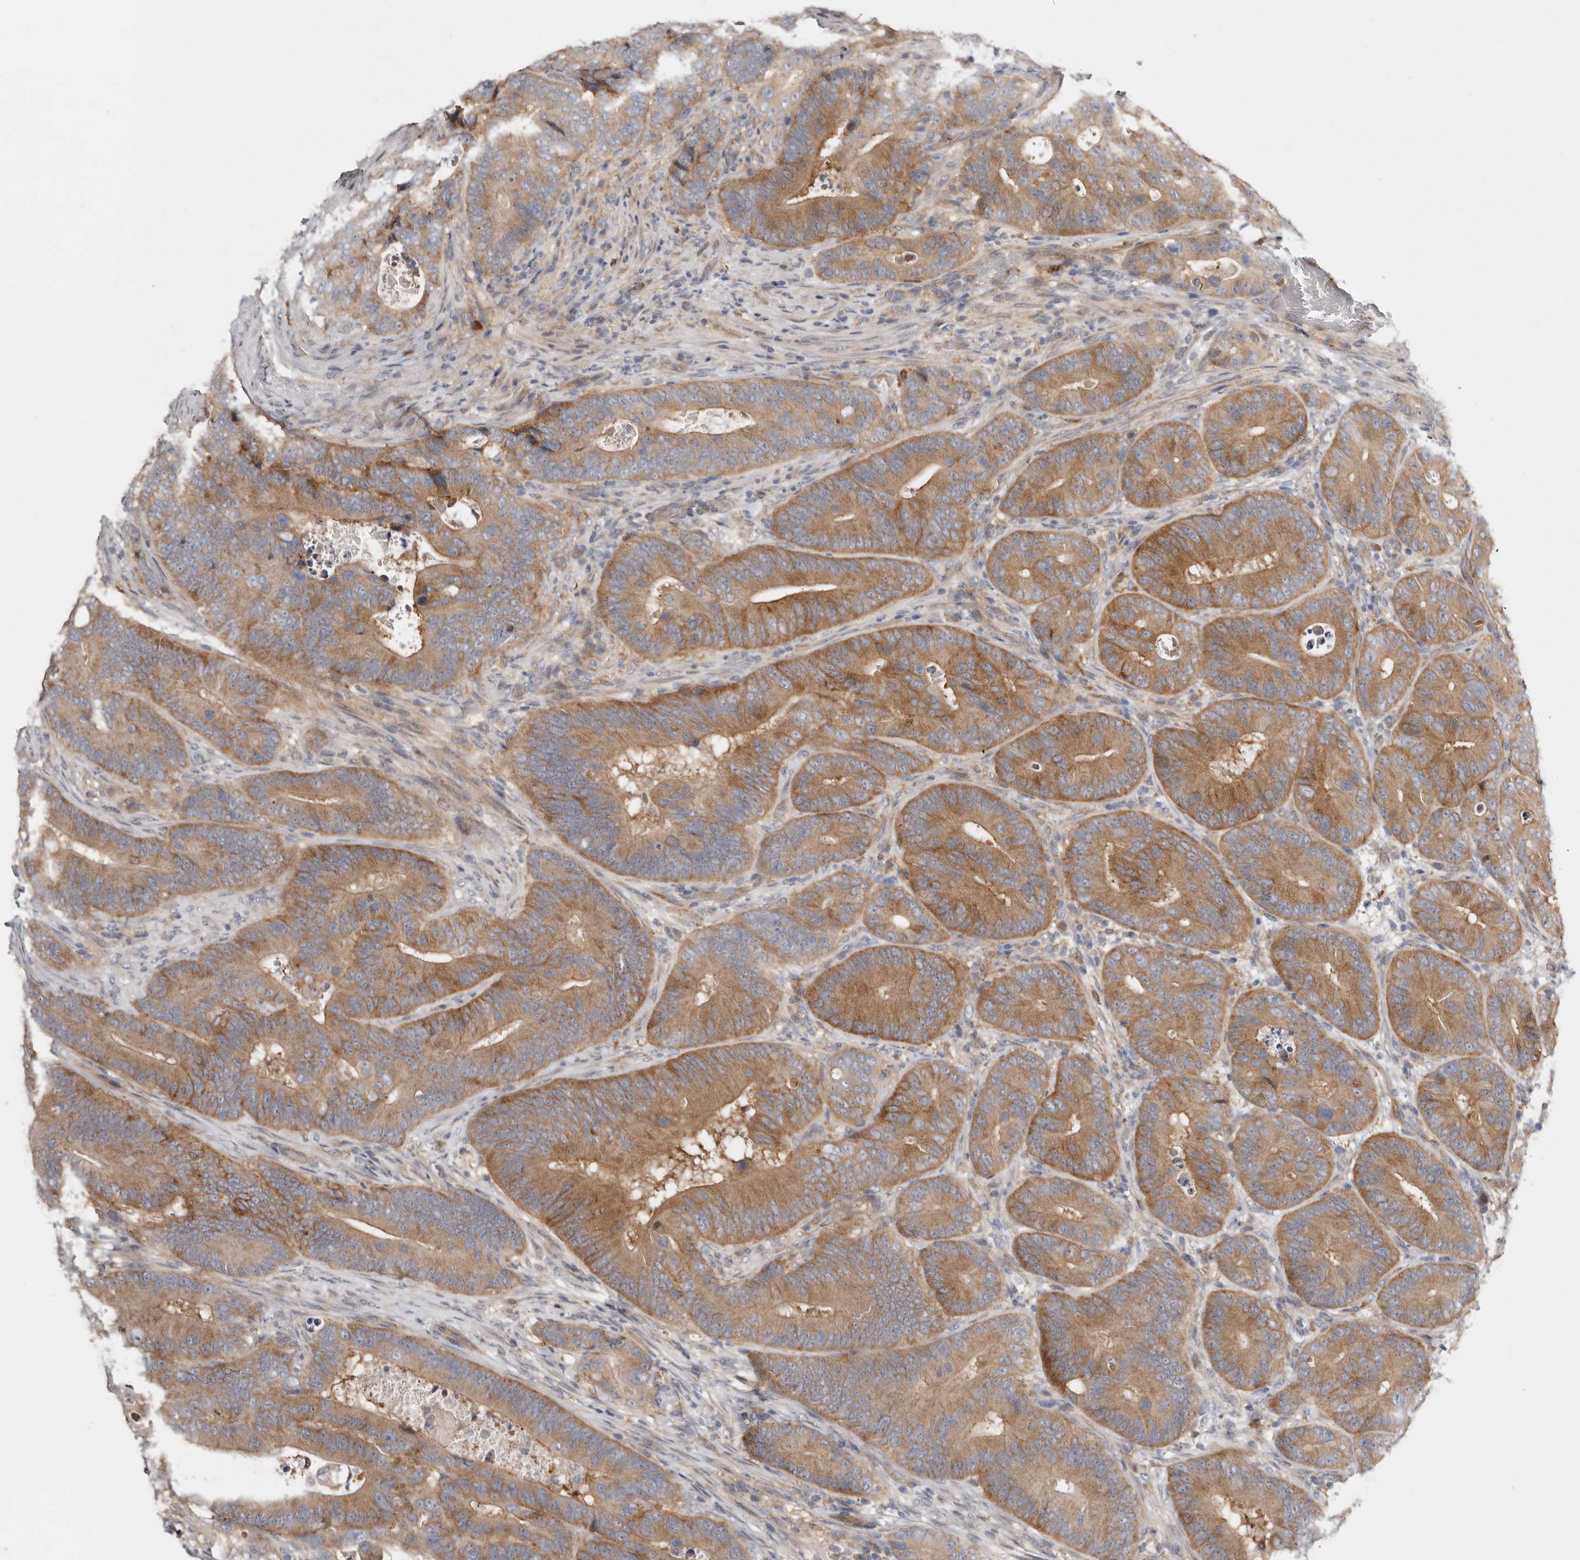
{"staining": {"intensity": "moderate", "quantity": ">75%", "location": "cytoplasmic/membranous"}, "tissue": "colorectal cancer", "cell_type": "Tumor cells", "image_type": "cancer", "snomed": [{"axis": "morphology", "description": "Adenocarcinoma, NOS"}, {"axis": "topography", "description": "Colon"}], "caption": "Colorectal cancer (adenocarcinoma) tissue shows moderate cytoplasmic/membranous expression in approximately >75% of tumor cells, visualized by immunohistochemistry.", "gene": "MSRB2", "patient": {"sex": "male", "age": 83}}